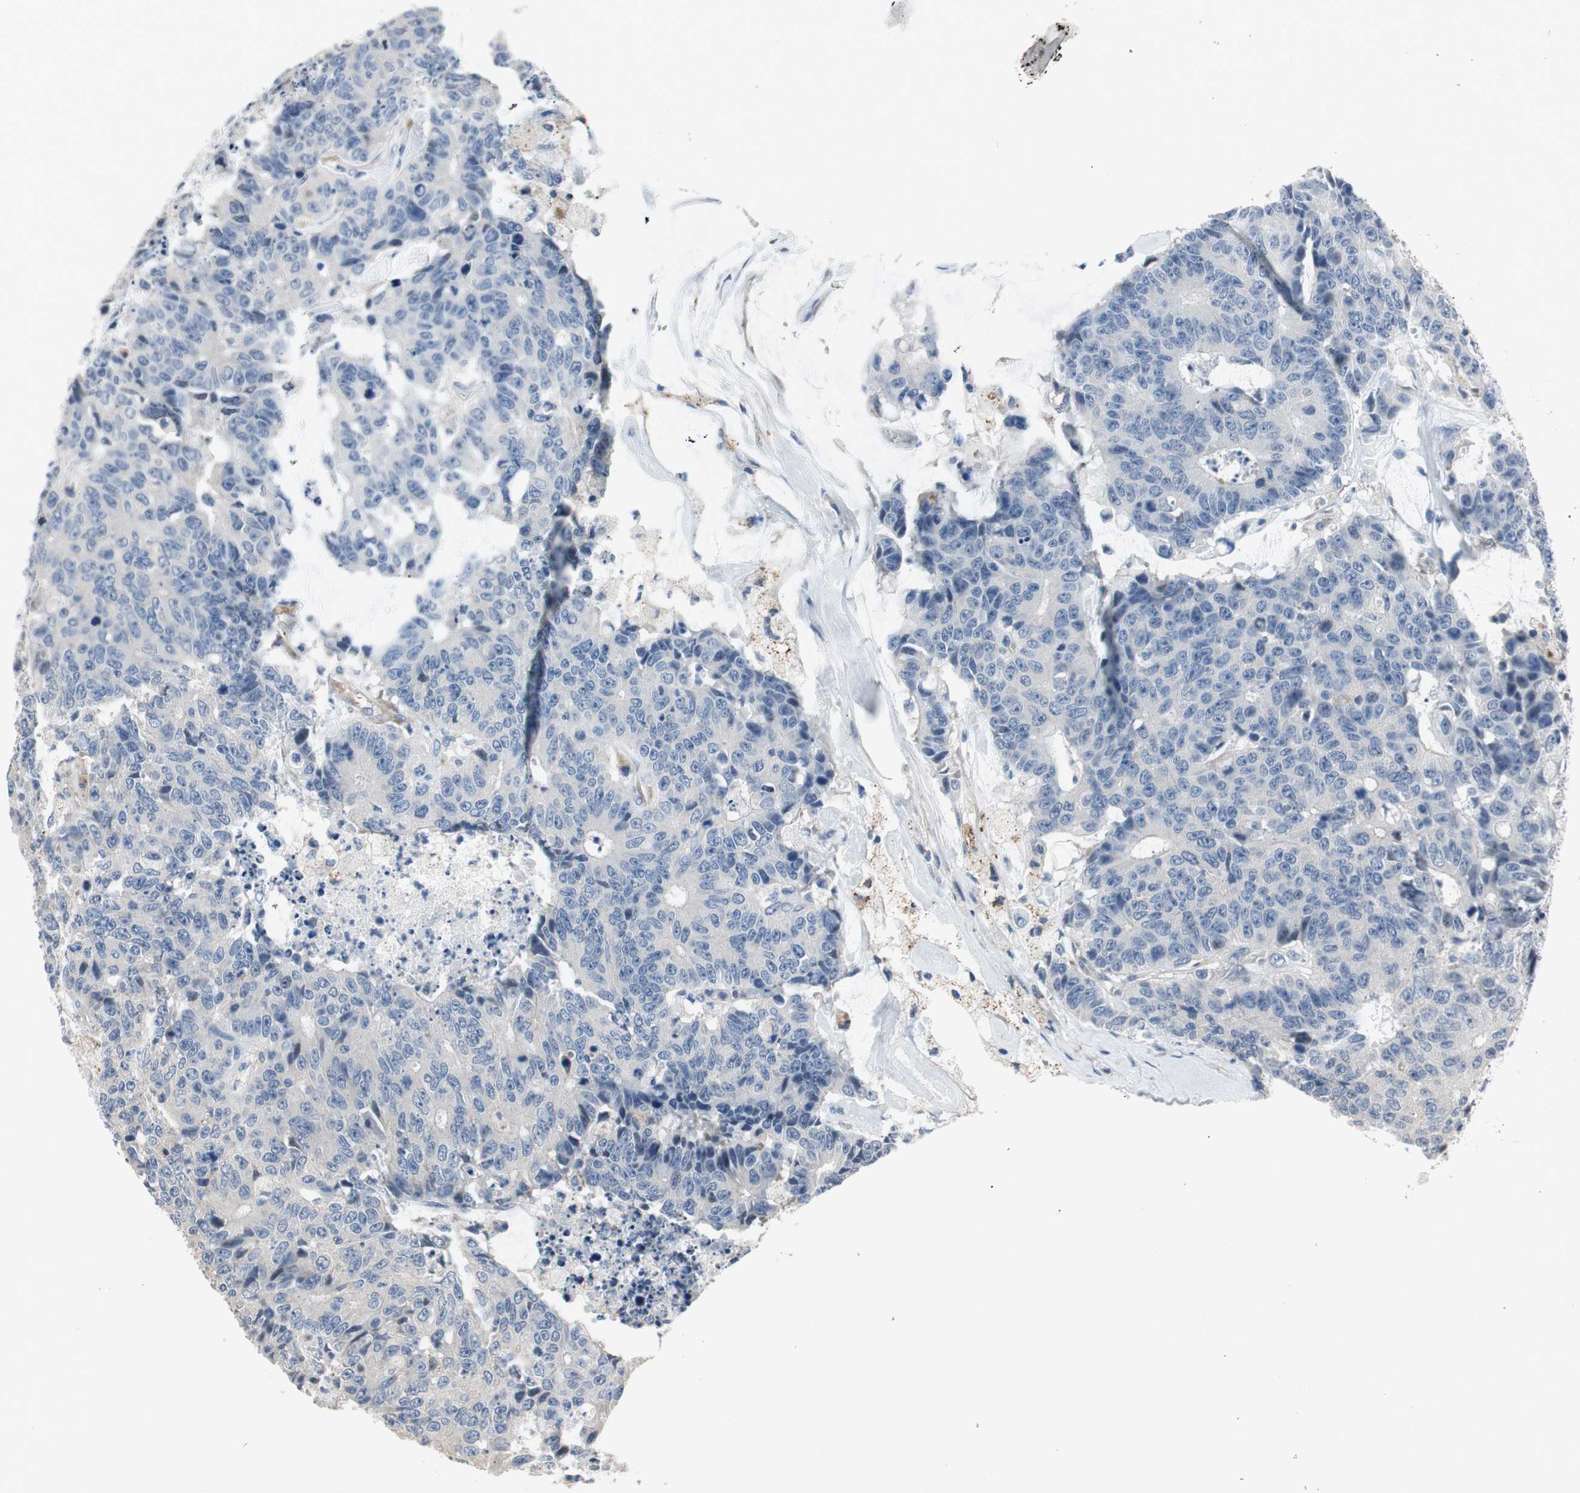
{"staining": {"intensity": "negative", "quantity": "none", "location": "none"}, "tissue": "colorectal cancer", "cell_type": "Tumor cells", "image_type": "cancer", "snomed": [{"axis": "morphology", "description": "Adenocarcinoma, NOS"}, {"axis": "topography", "description": "Colon"}], "caption": "Adenocarcinoma (colorectal) was stained to show a protein in brown. There is no significant positivity in tumor cells. Nuclei are stained in blue.", "gene": "ALPL", "patient": {"sex": "female", "age": 86}}